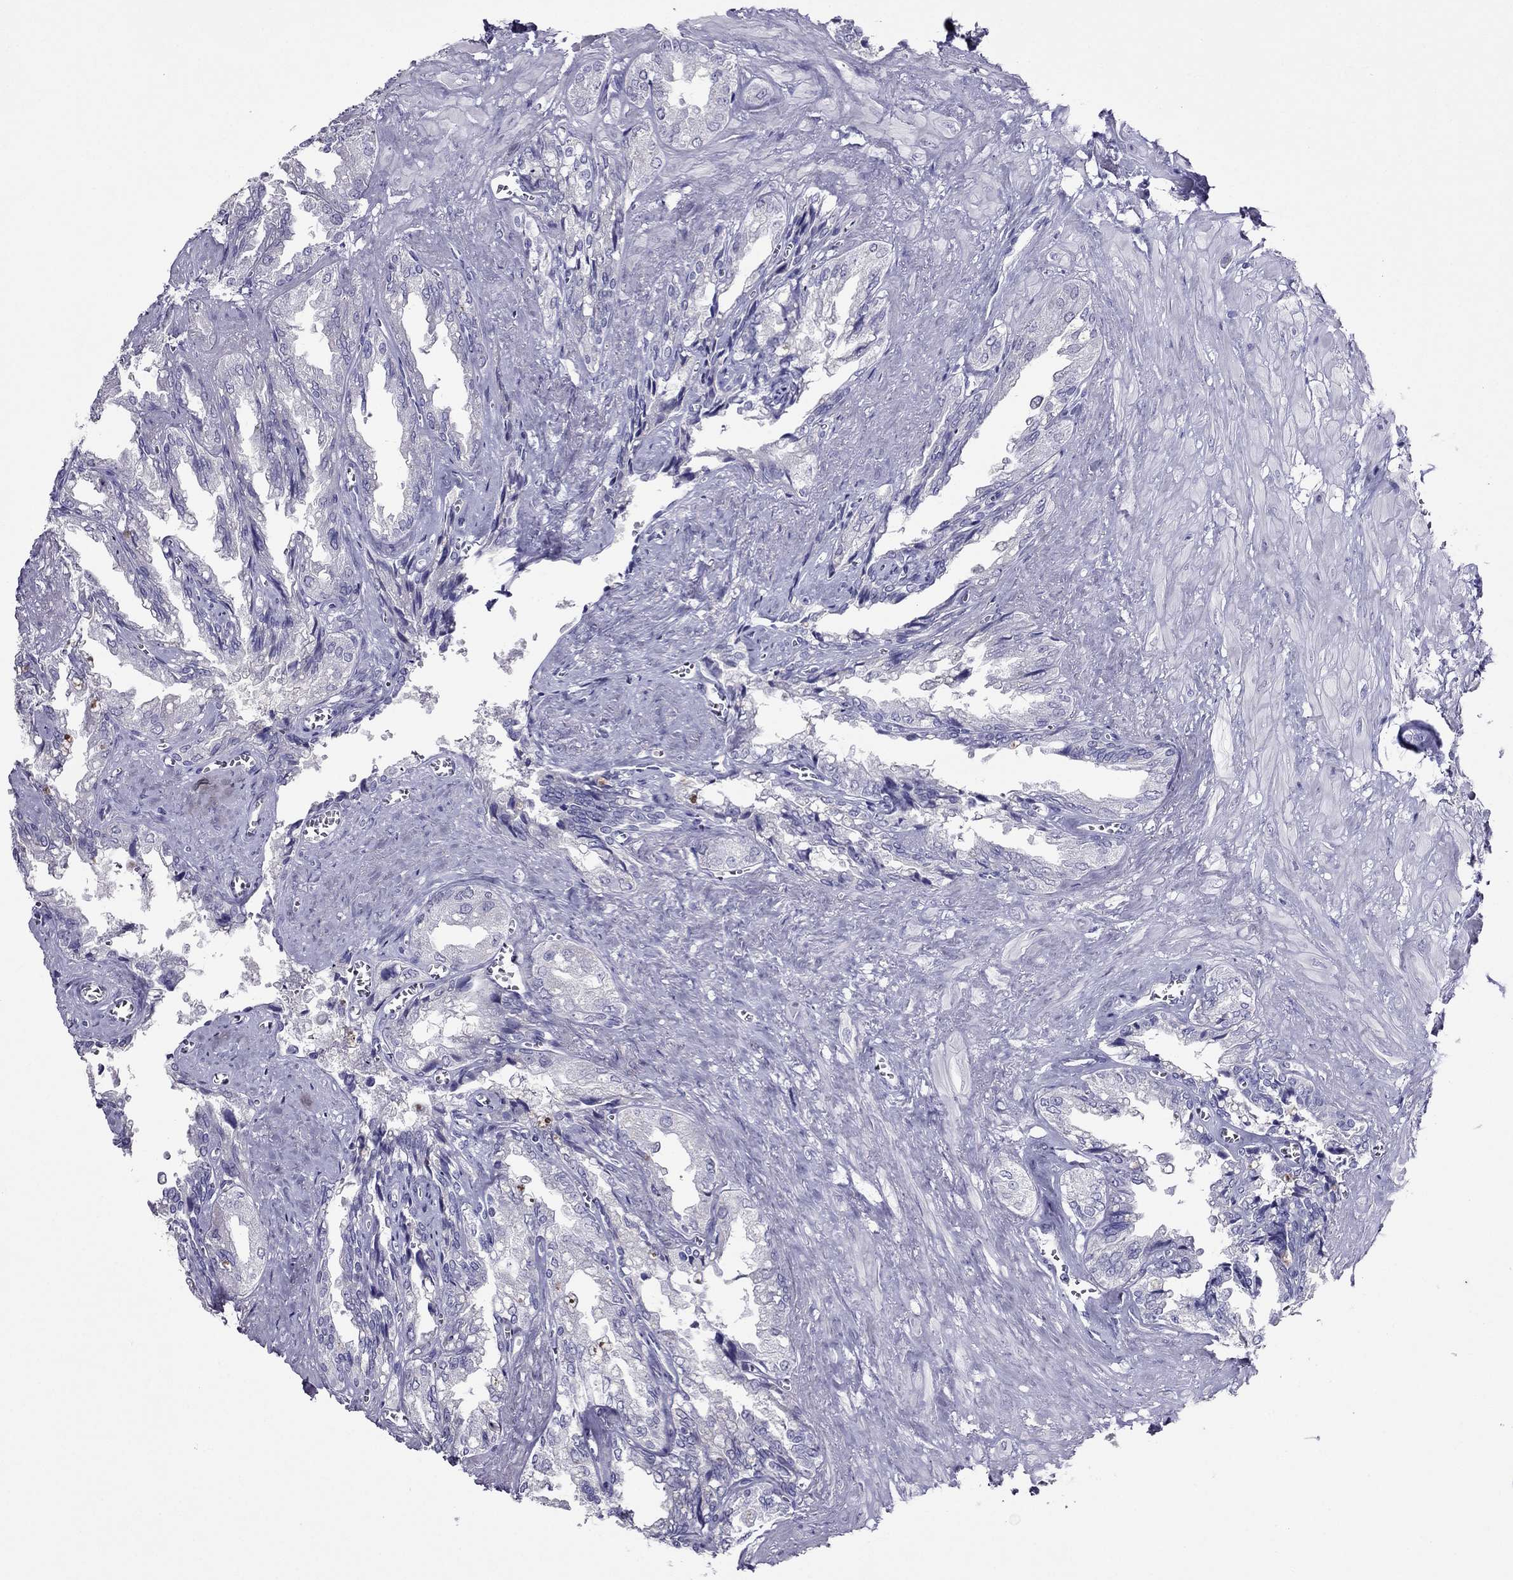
{"staining": {"intensity": "negative", "quantity": "none", "location": "none"}, "tissue": "seminal vesicle", "cell_type": "Glandular cells", "image_type": "normal", "snomed": [{"axis": "morphology", "description": "Normal tissue, NOS"}, {"axis": "topography", "description": "Seminal veicle"}], "caption": "The immunohistochemistry (IHC) photomicrograph has no significant staining in glandular cells of seminal vesicle. (Immunohistochemistry, brightfield microscopy, high magnification).", "gene": "ZNF541", "patient": {"sex": "male", "age": 67}}